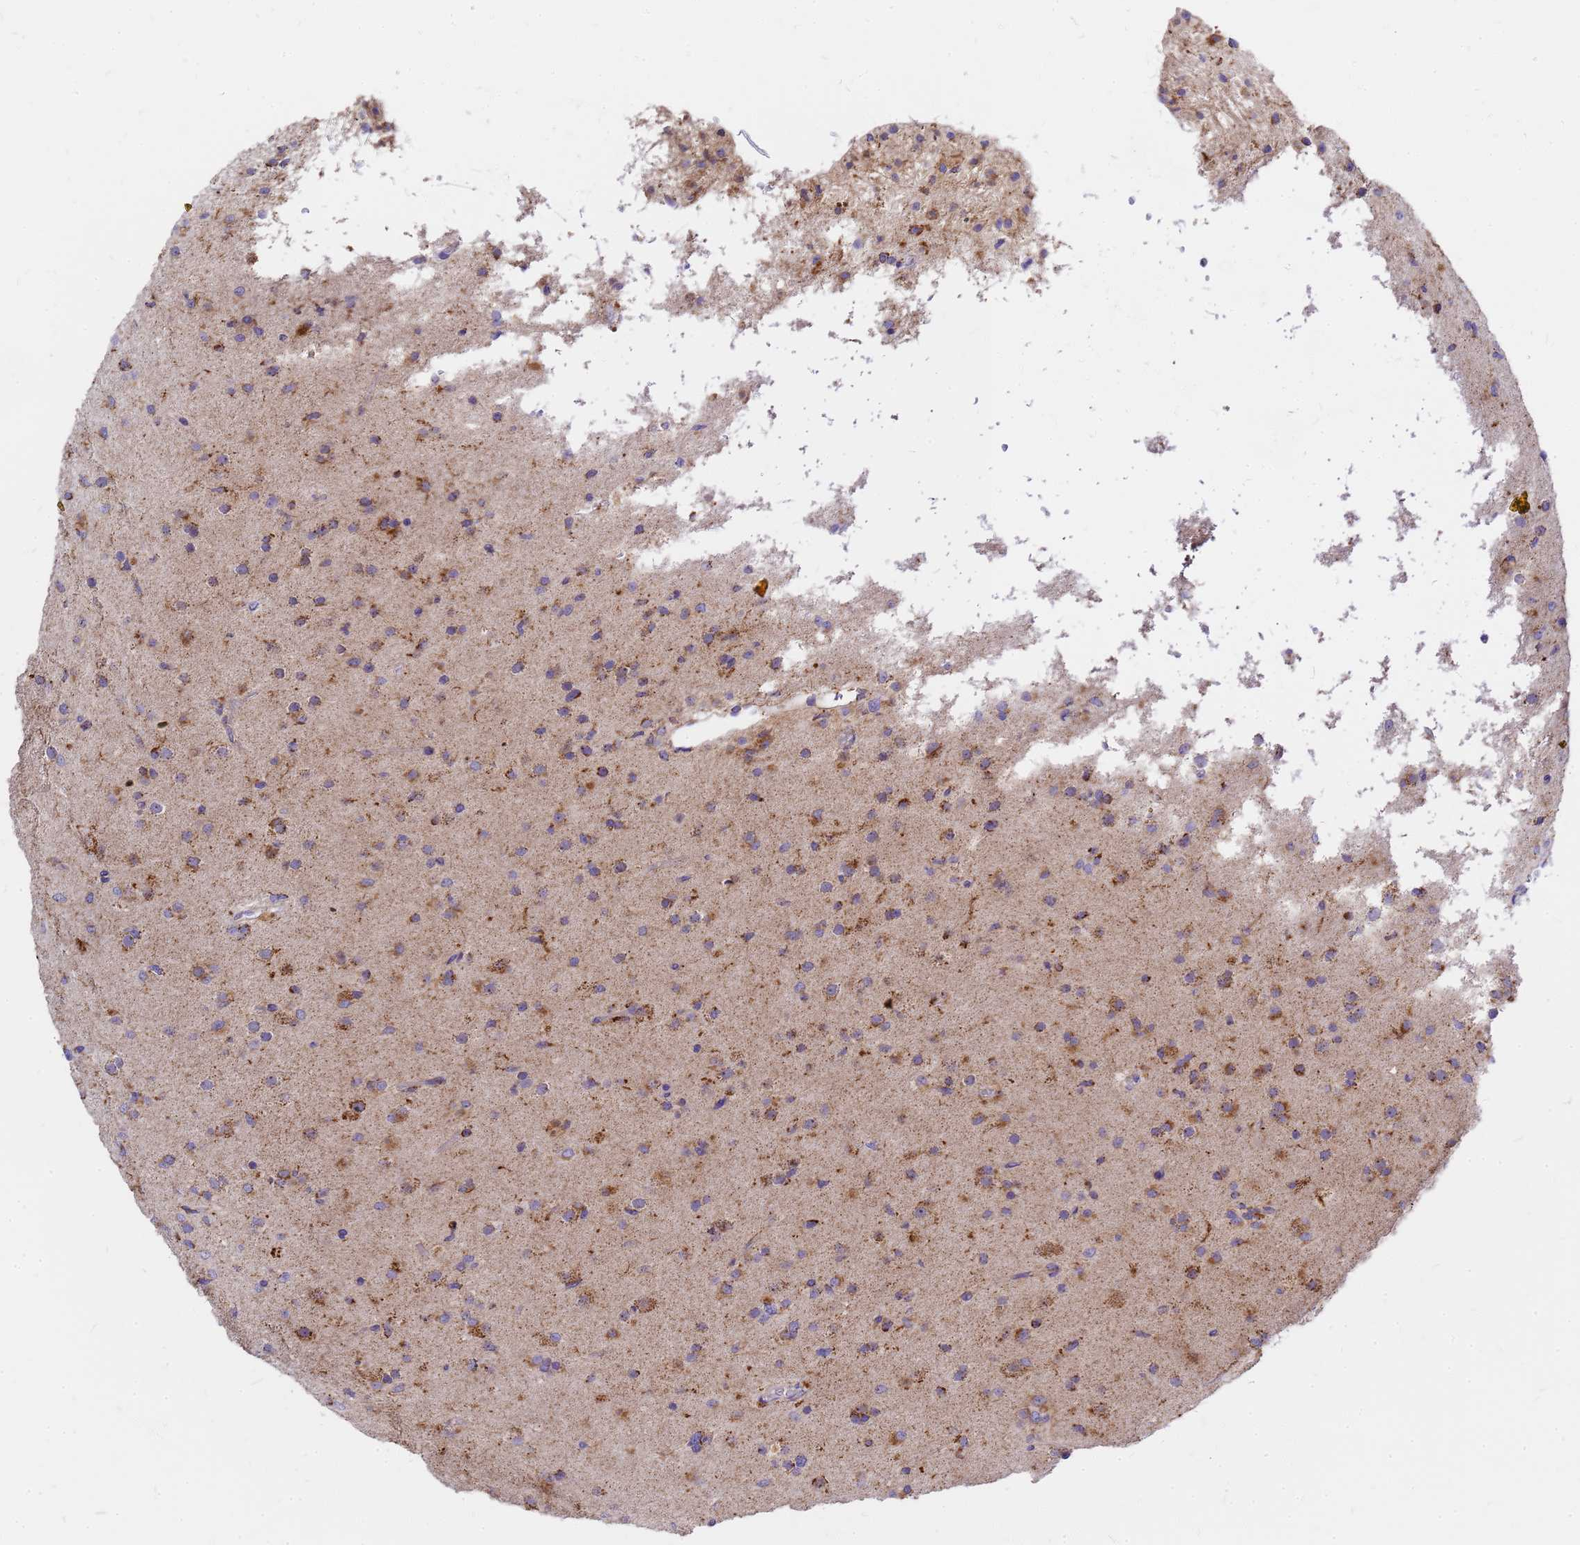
{"staining": {"intensity": "moderate", "quantity": "25%-75%", "location": "cytoplasmic/membranous"}, "tissue": "glioma", "cell_type": "Tumor cells", "image_type": "cancer", "snomed": [{"axis": "morphology", "description": "Glioma, malignant, Low grade"}, {"axis": "topography", "description": "Brain"}], "caption": "Protein staining of malignant glioma (low-grade) tissue displays moderate cytoplasmic/membranous expression in approximately 25%-75% of tumor cells.", "gene": "MRPS26", "patient": {"sex": "male", "age": 65}}